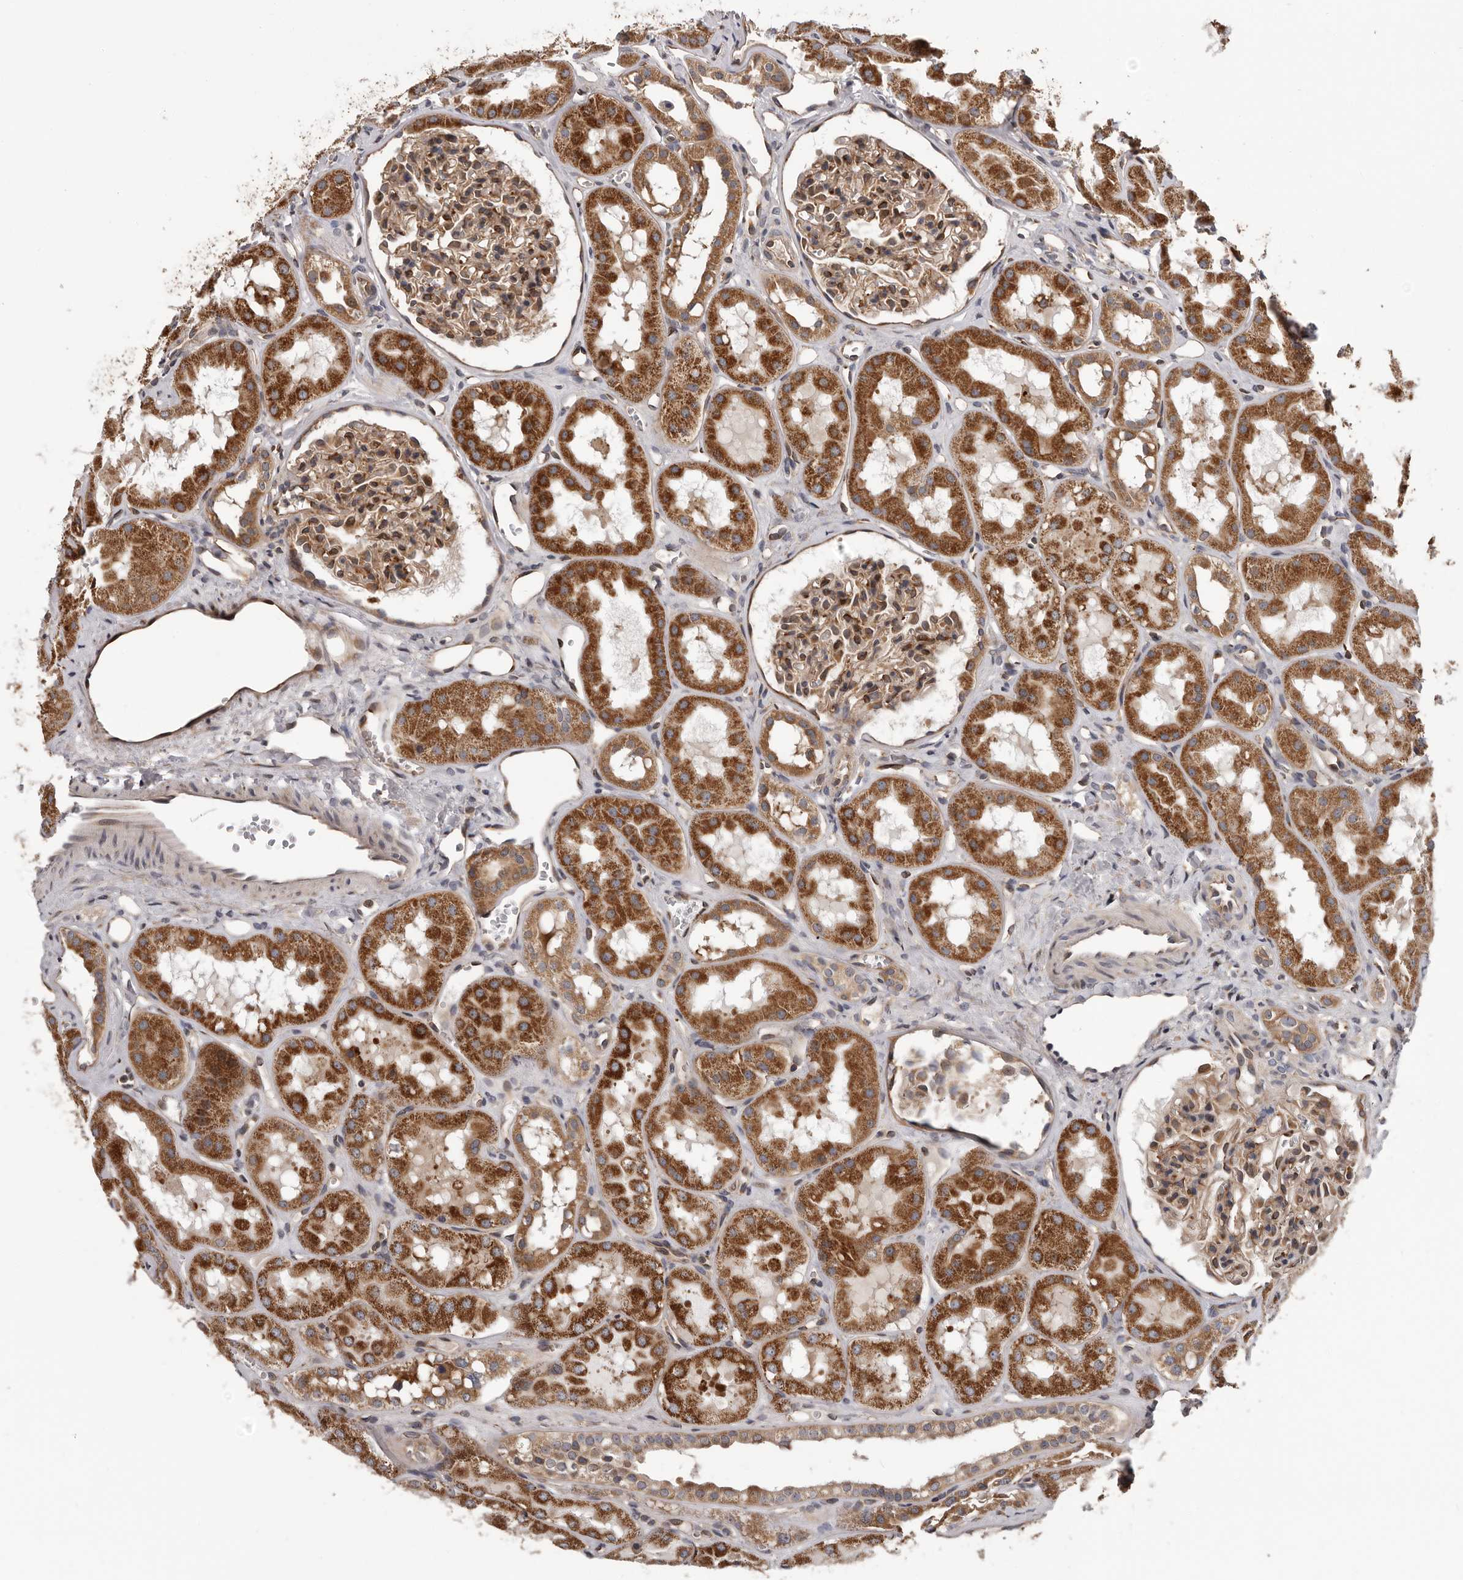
{"staining": {"intensity": "moderate", "quantity": ">75%", "location": "cytoplasmic/membranous"}, "tissue": "kidney", "cell_type": "Cells in glomeruli", "image_type": "normal", "snomed": [{"axis": "morphology", "description": "Normal tissue, NOS"}, {"axis": "topography", "description": "Kidney"}], "caption": "An immunohistochemistry micrograph of benign tissue is shown. Protein staining in brown highlights moderate cytoplasmic/membranous positivity in kidney within cells in glomeruli.", "gene": "VPS37A", "patient": {"sex": "male", "age": 16}}